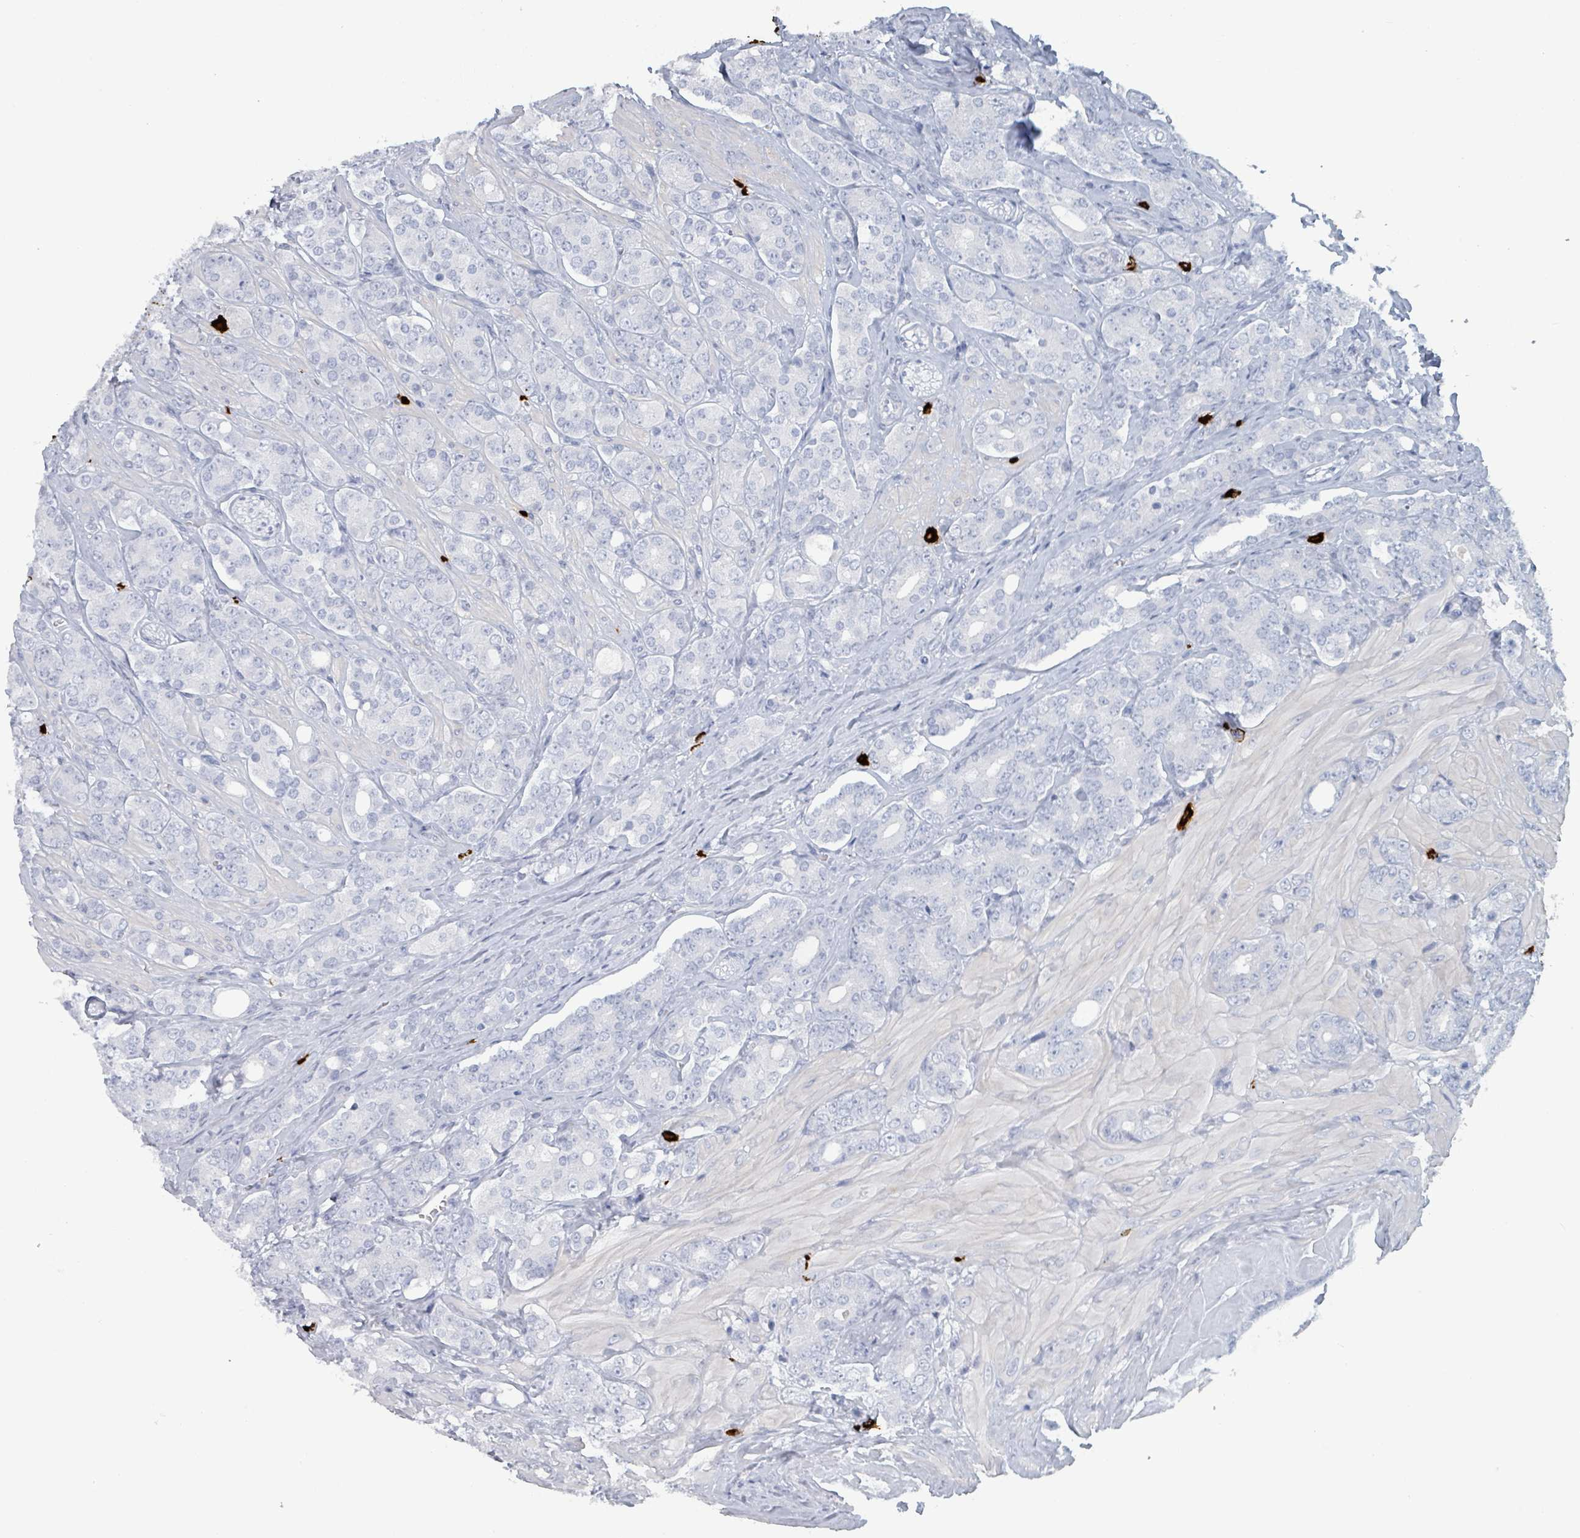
{"staining": {"intensity": "negative", "quantity": "none", "location": "none"}, "tissue": "prostate cancer", "cell_type": "Tumor cells", "image_type": "cancer", "snomed": [{"axis": "morphology", "description": "Adenocarcinoma, High grade"}, {"axis": "topography", "description": "Prostate"}], "caption": "Immunohistochemistry (IHC) micrograph of neoplastic tissue: human prostate cancer (high-grade adenocarcinoma) stained with DAB (3,3'-diaminobenzidine) shows no significant protein expression in tumor cells.", "gene": "VPS13D", "patient": {"sex": "male", "age": 62}}